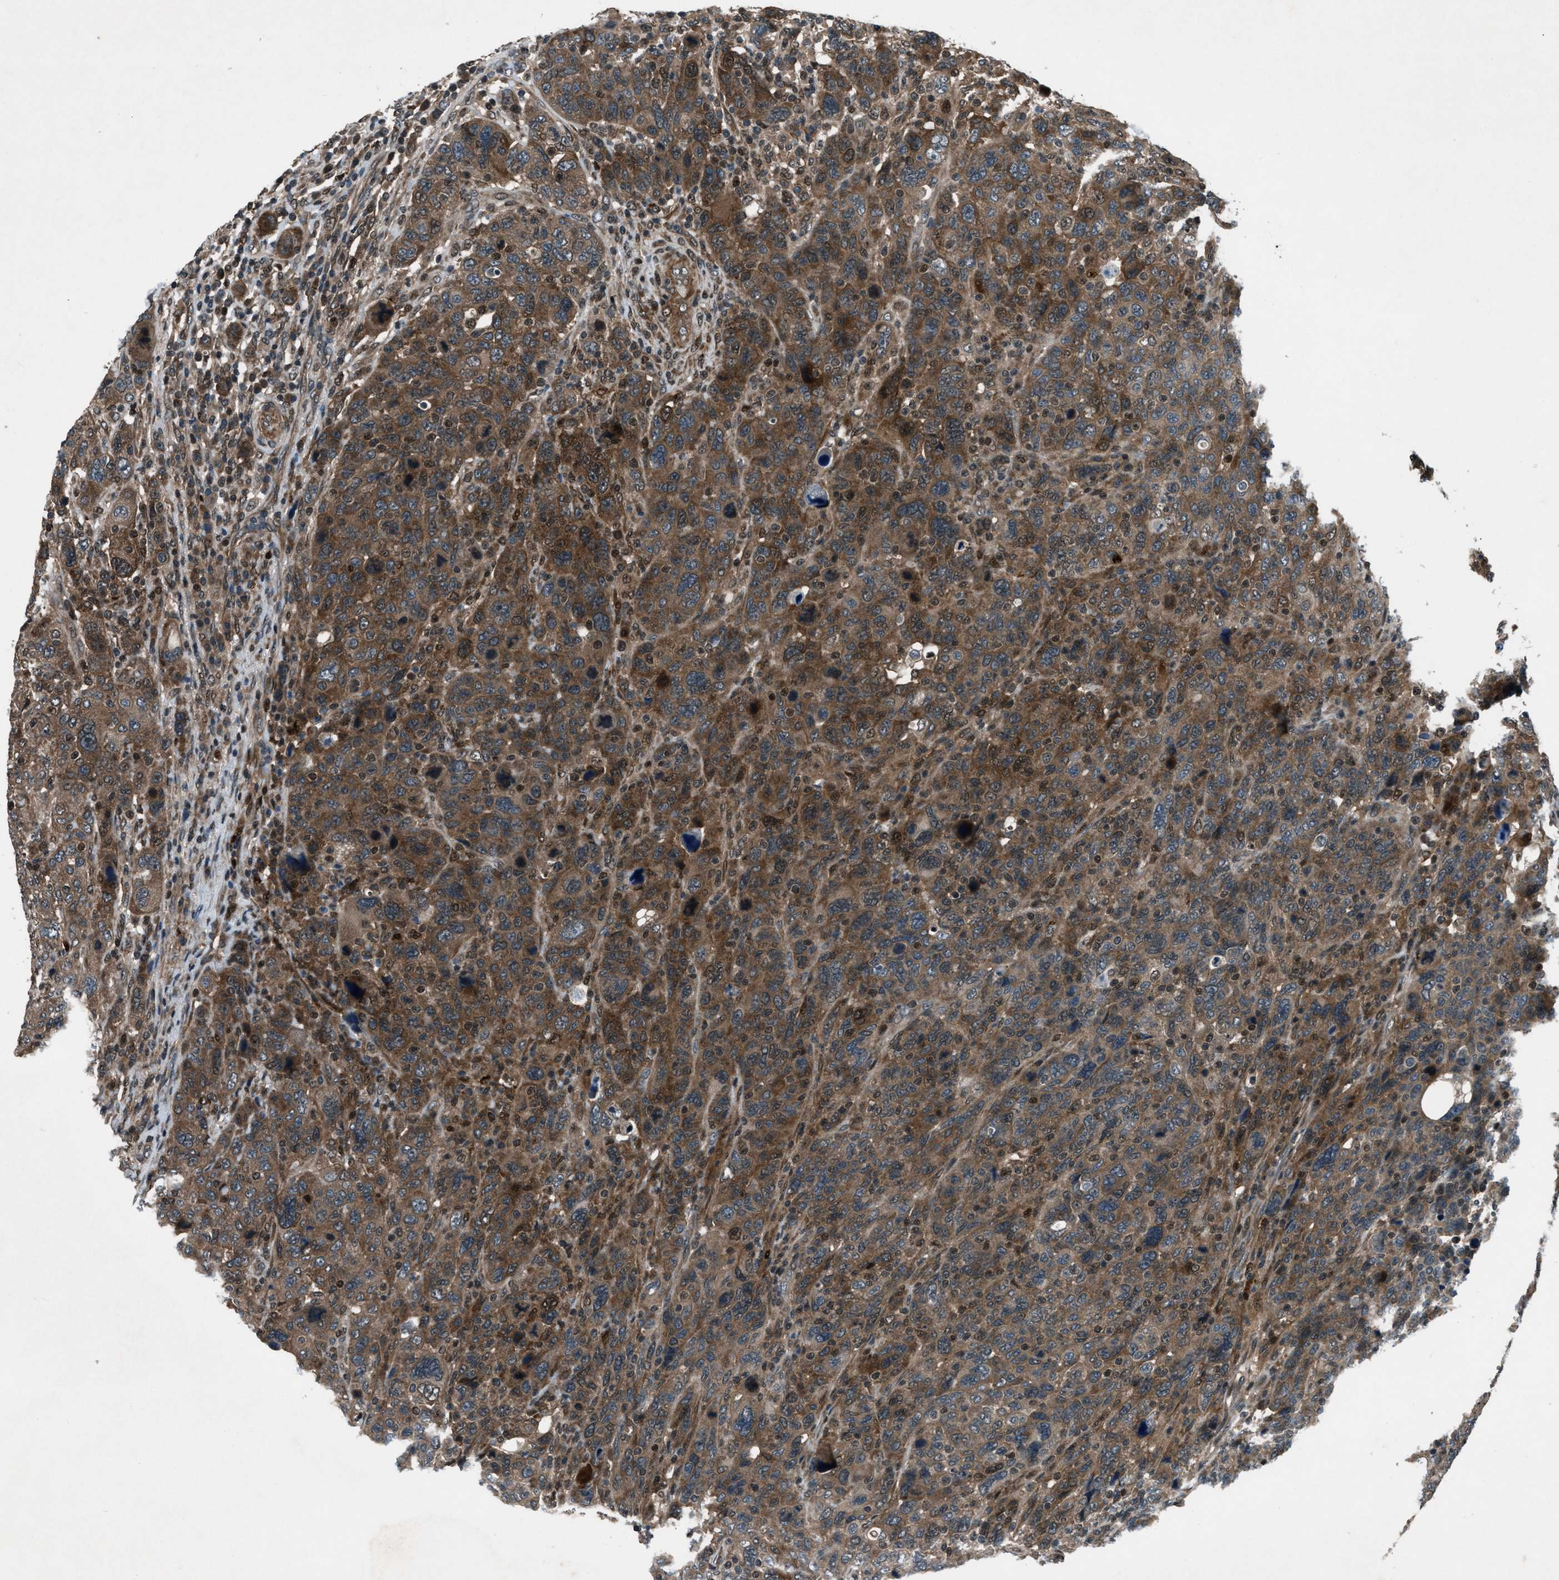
{"staining": {"intensity": "moderate", "quantity": ">75%", "location": "cytoplasmic/membranous"}, "tissue": "breast cancer", "cell_type": "Tumor cells", "image_type": "cancer", "snomed": [{"axis": "morphology", "description": "Duct carcinoma"}, {"axis": "topography", "description": "Breast"}], "caption": "Breast cancer (intraductal carcinoma) stained with immunohistochemistry reveals moderate cytoplasmic/membranous positivity in about >75% of tumor cells.", "gene": "EPSTI1", "patient": {"sex": "female", "age": 37}}